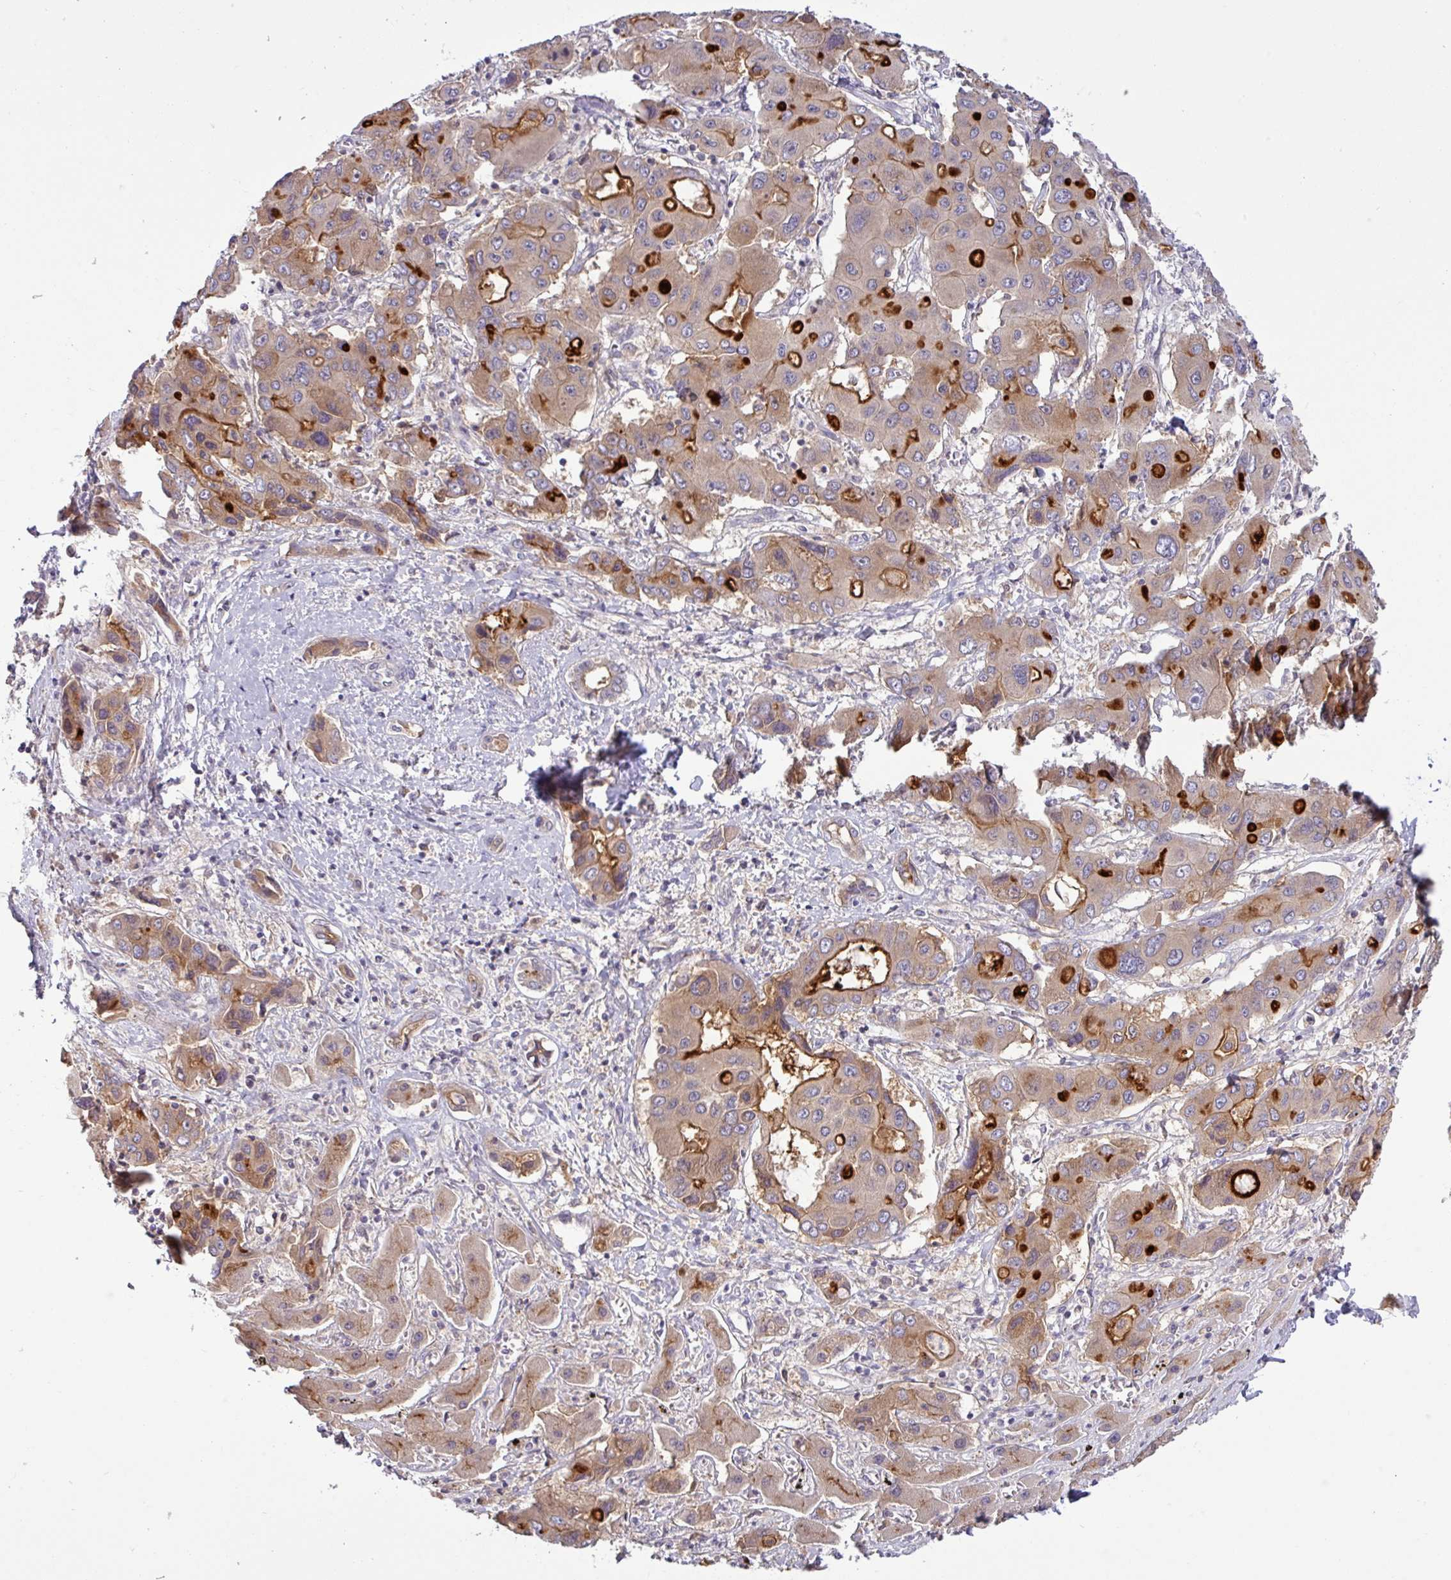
{"staining": {"intensity": "strong", "quantity": "<25%", "location": "cytoplasmic/membranous"}, "tissue": "liver cancer", "cell_type": "Tumor cells", "image_type": "cancer", "snomed": [{"axis": "morphology", "description": "Cholangiocarcinoma"}, {"axis": "topography", "description": "Liver"}], "caption": "Immunohistochemistry (IHC) of human cholangiocarcinoma (liver) displays medium levels of strong cytoplasmic/membranous expression in about <25% of tumor cells.", "gene": "TMEM62", "patient": {"sex": "male", "age": 67}}